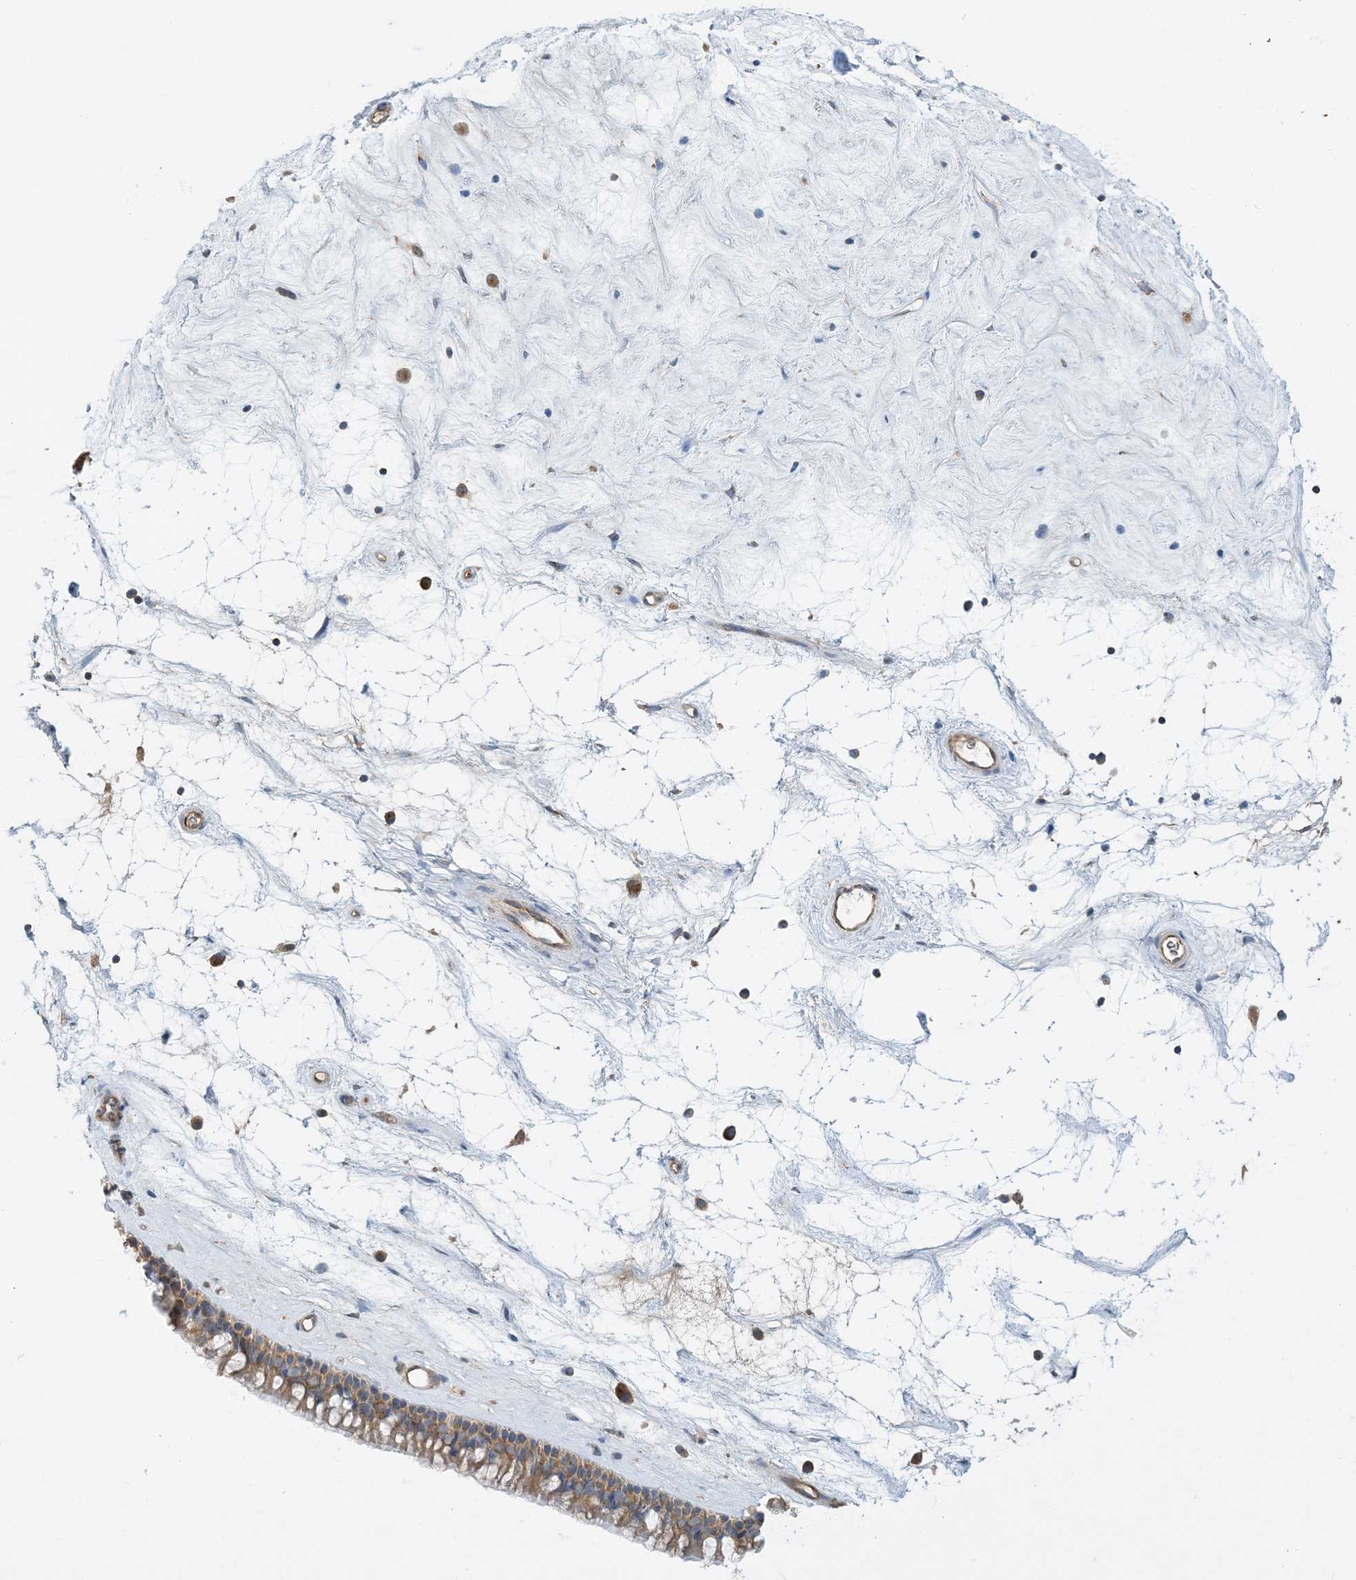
{"staining": {"intensity": "weak", "quantity": "25%-75%", "location": "cytoplasmic/membranous"}, "tissue": "nasopharynx", "cell_type": "Respiratory epithelial cells", "image_type": "normal", "snomed": [{"axis": "morphology", "description": "Normal tissue, NOS"}, {"axis": "topography", "description": "Nasopharynx"}], "caption": "A high-resolution histopathology image shows immunohistochemistry staining of benign nasopharynx, which demonstrates weak cytoplasmic/membranous expression in about 25%-75% of respiratory epithelial cells.", "gene": "SIDT1", "patient": {"sex": "male", "age": 64}}